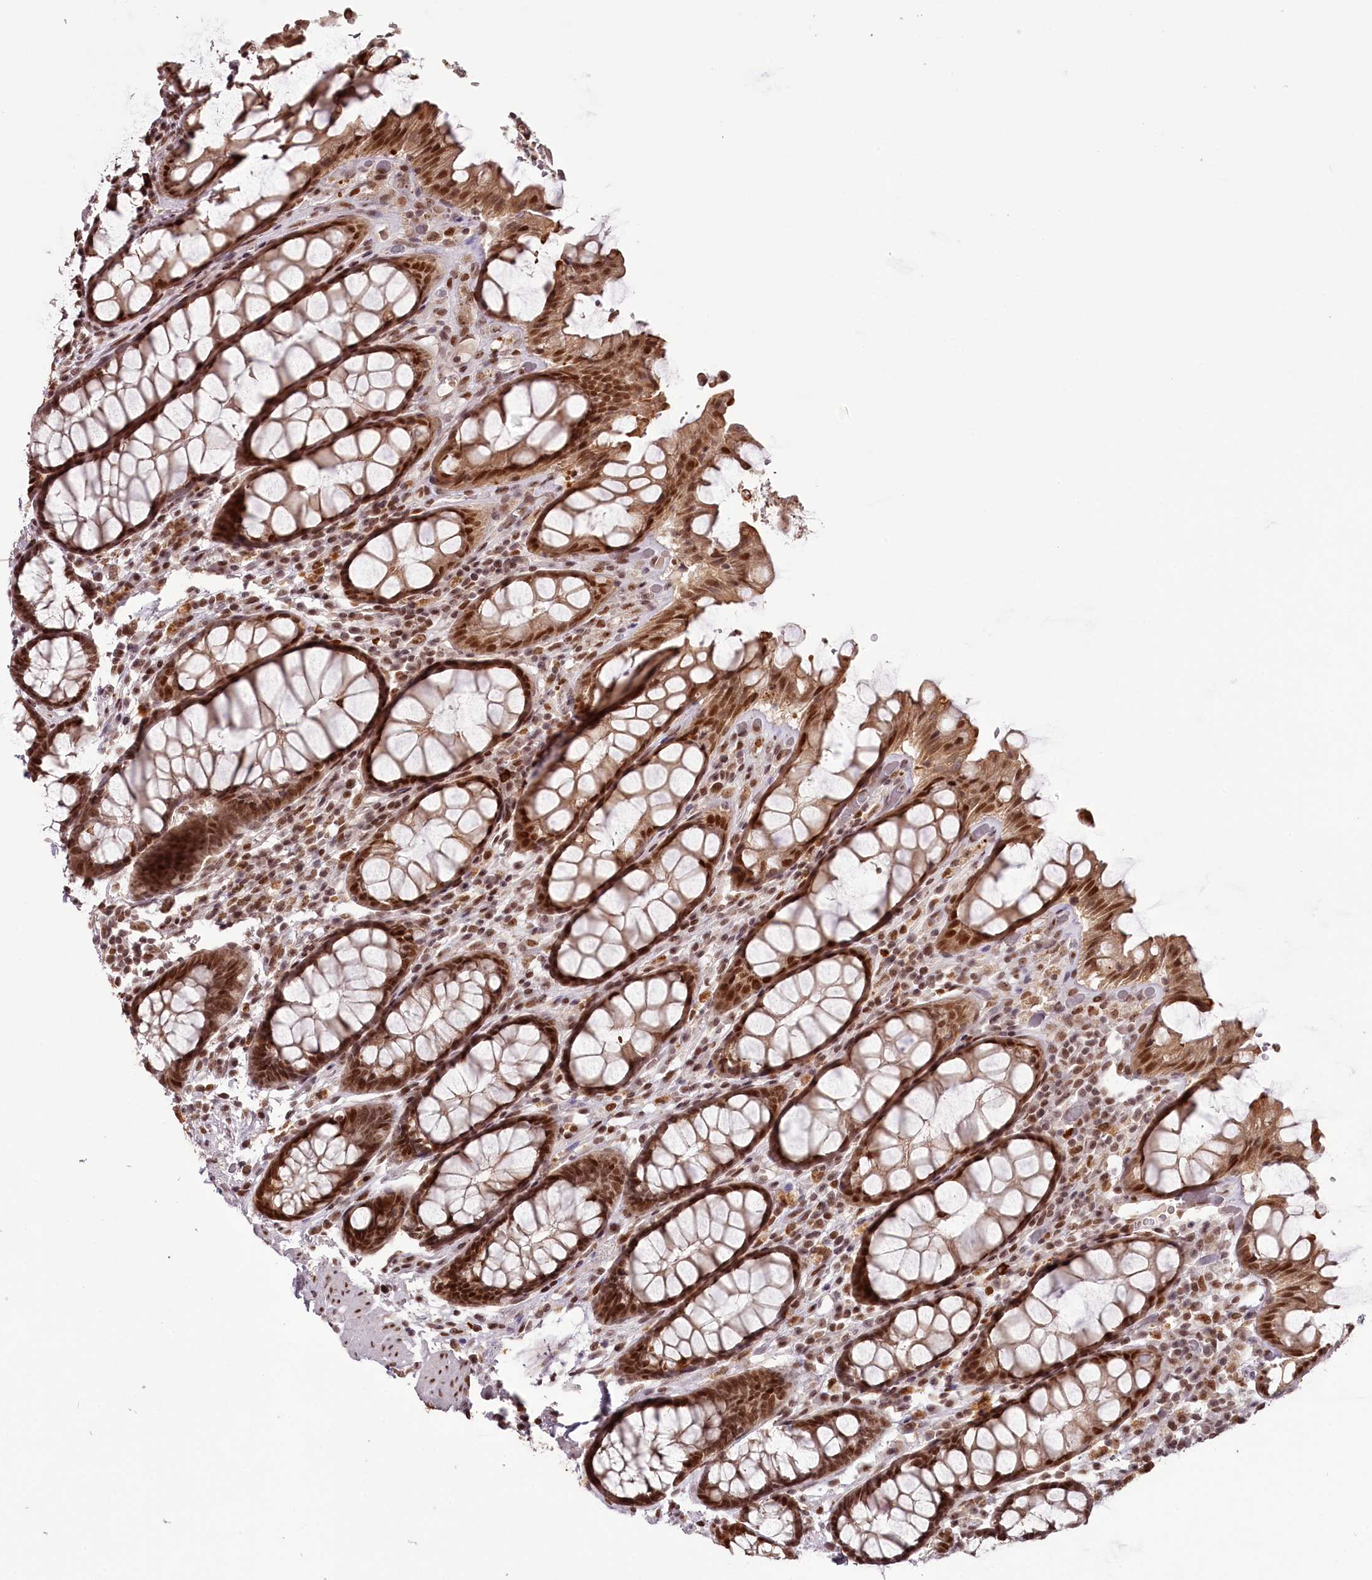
{"staining": {"intensity": "moderate", "quantity": ">75%", "location": "cytoplasmic/membranous,nuclear"}, "tissue": "rectum", "cell_type": "Glandular cells", "image_type": "normal", "snomed": [{"axis": "morphology", "description": "Normal tissue, NOS"}, {"axis": "topography", "description": "Rectum"}], "caption": "This image demonstrates unremarkable rectum stained with immunohistochemistry to label a protein in brown. The cytoplasmic/membranous,nuclear of glandular cells show moderate positivity for the protein. Nuclei are counter-stained blue.", "gene": "THYN1", "patient": {"sex": "male", "age": 64}}